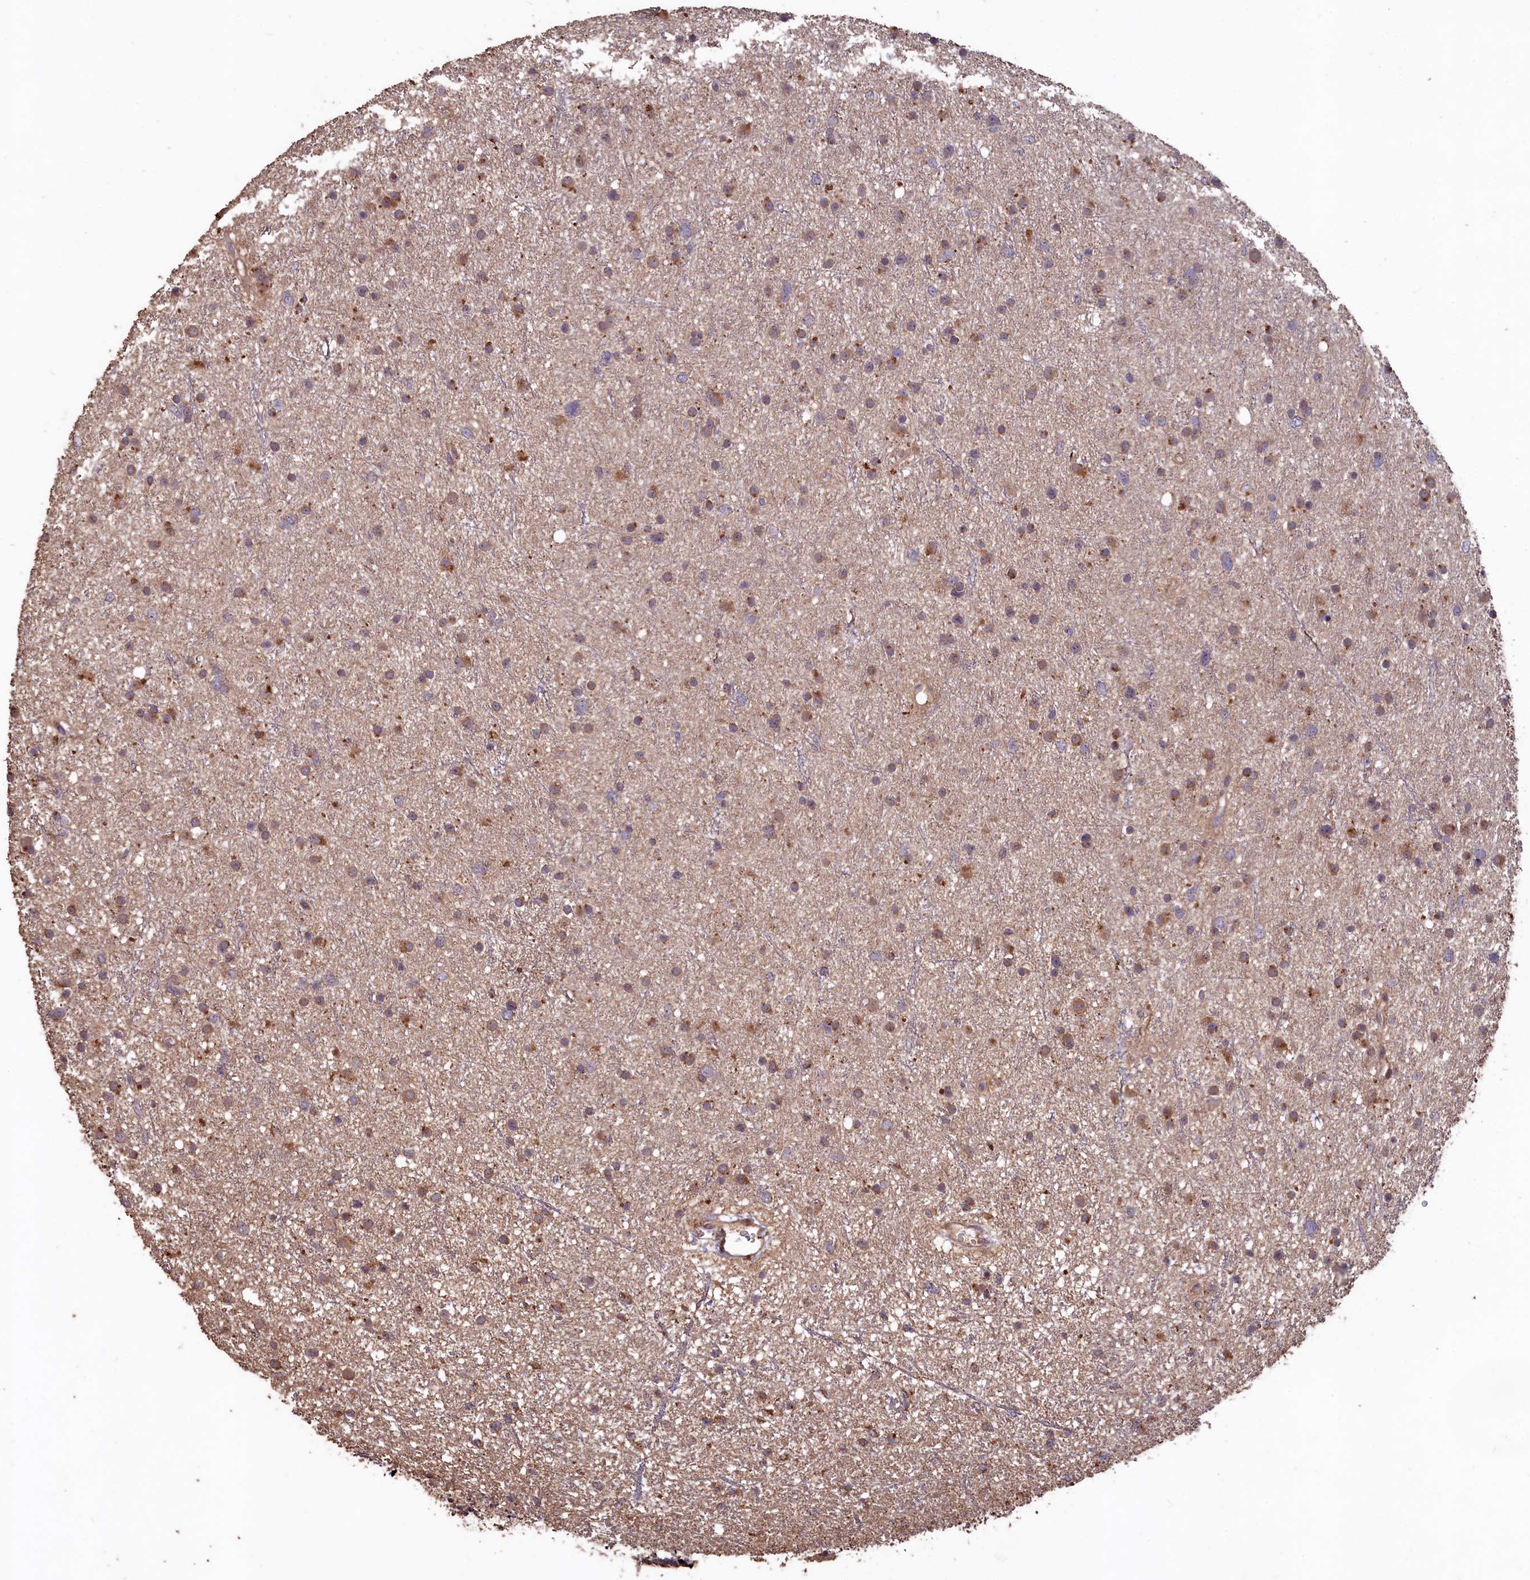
{"staining": {"intensity": "moderate", "quantity": ">75%", "location": "cytoplasmic/membranous"}, "tissue": "glioma", "cell_type": "Tumor cells", "image_type": "cancer", "snomed": [{"axis": "morphology", "description": "Glioma, malignant, Low grade"}, {"axis": "topography", "description": "Cerebral cortex"}], "caption": "Human low-grade glioma (malignant) stained with a protein marker demonstrates moderate staining in tumor cells.", "gene": "TMEM98", "patient": {"sex": "female", "age": 39}}